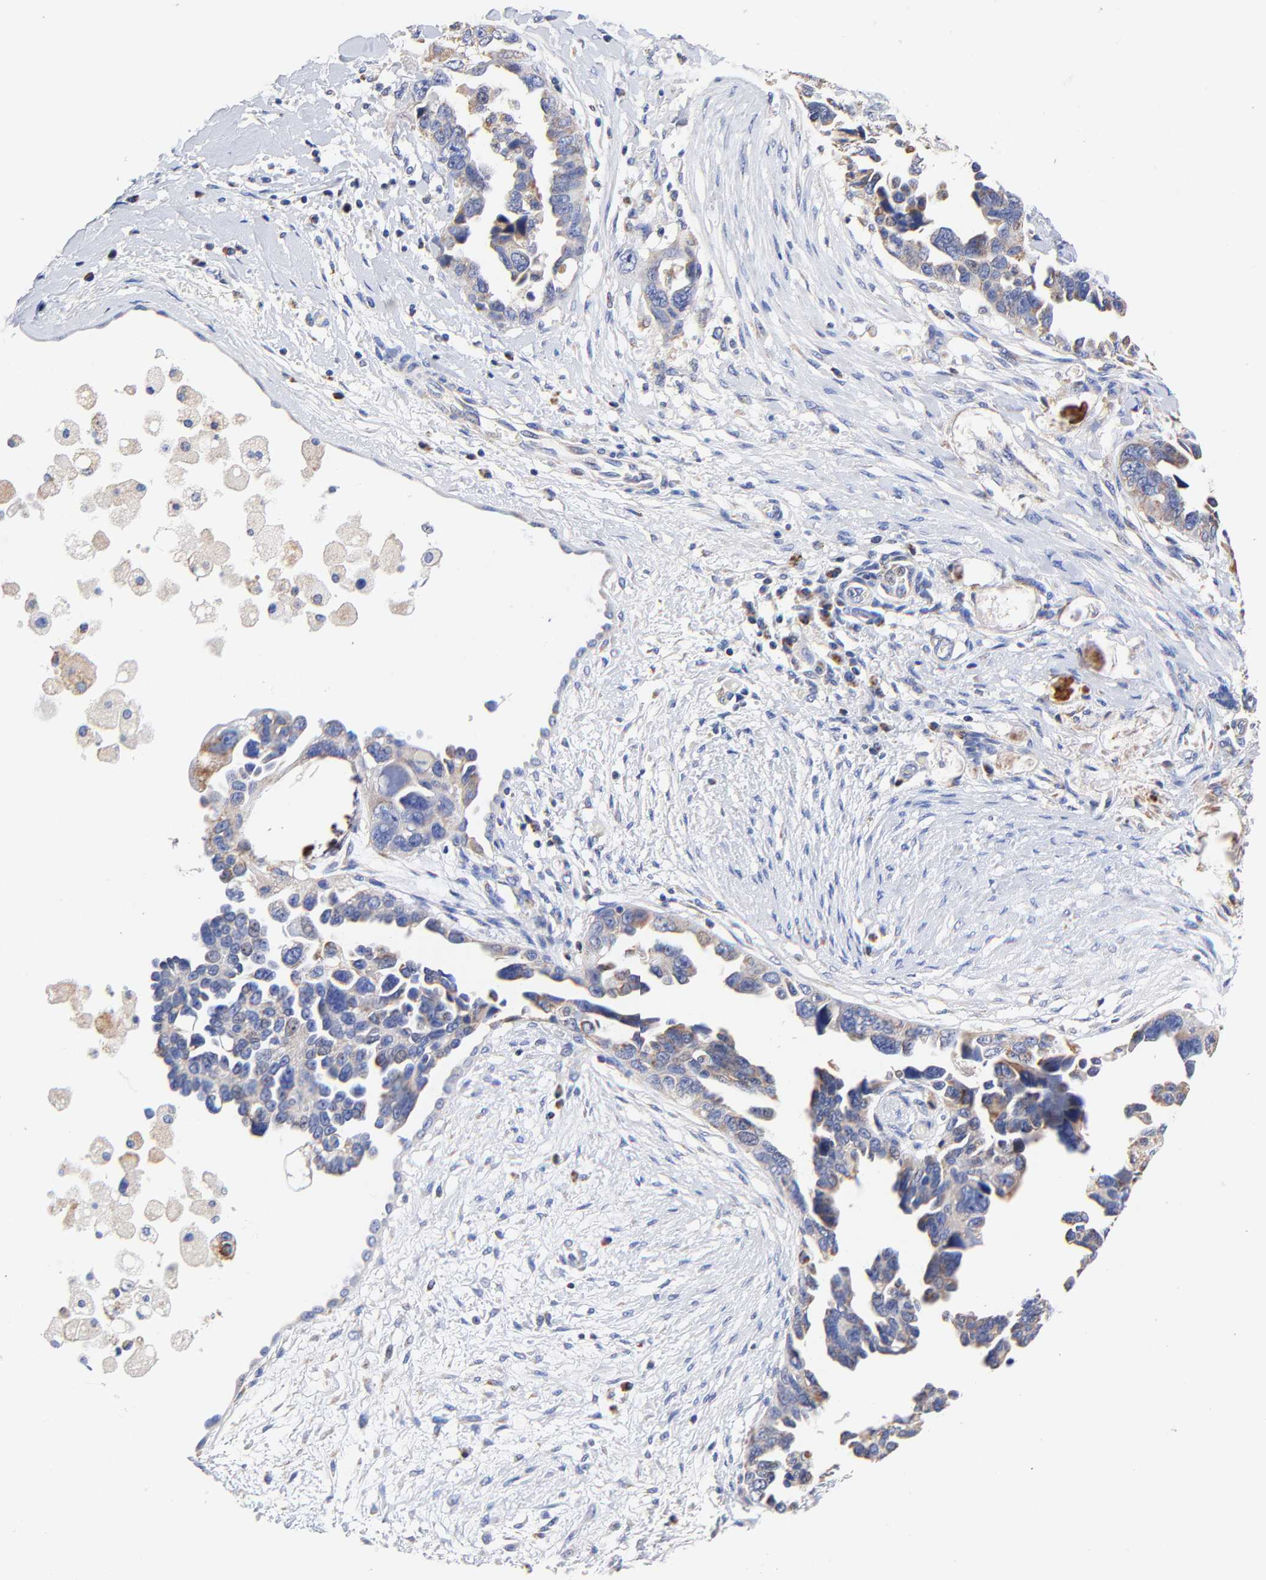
{"staining": {"intensity": "moderate", "quantity": "25%-75%", "location": "cytoplasmic/membranous"}, "tissue": "ovarian cancer", "cell_type": "Tumor cells", "image_type": "cancer", "snomed": [{"axis": "morphology", "description": "Cystadenocarcinoma, serous, NOS"}, {"axis": "topography", "description": "Ovary"}], "caption": "Ovarian cancer tissue displays moderate cytoplasmic/membranous expression in about 25%-75% of tumor cells, visualized by immunohistochemistry.", "gene": "ATP5F1D", "patient": {"sex": "female", "age": 63}}